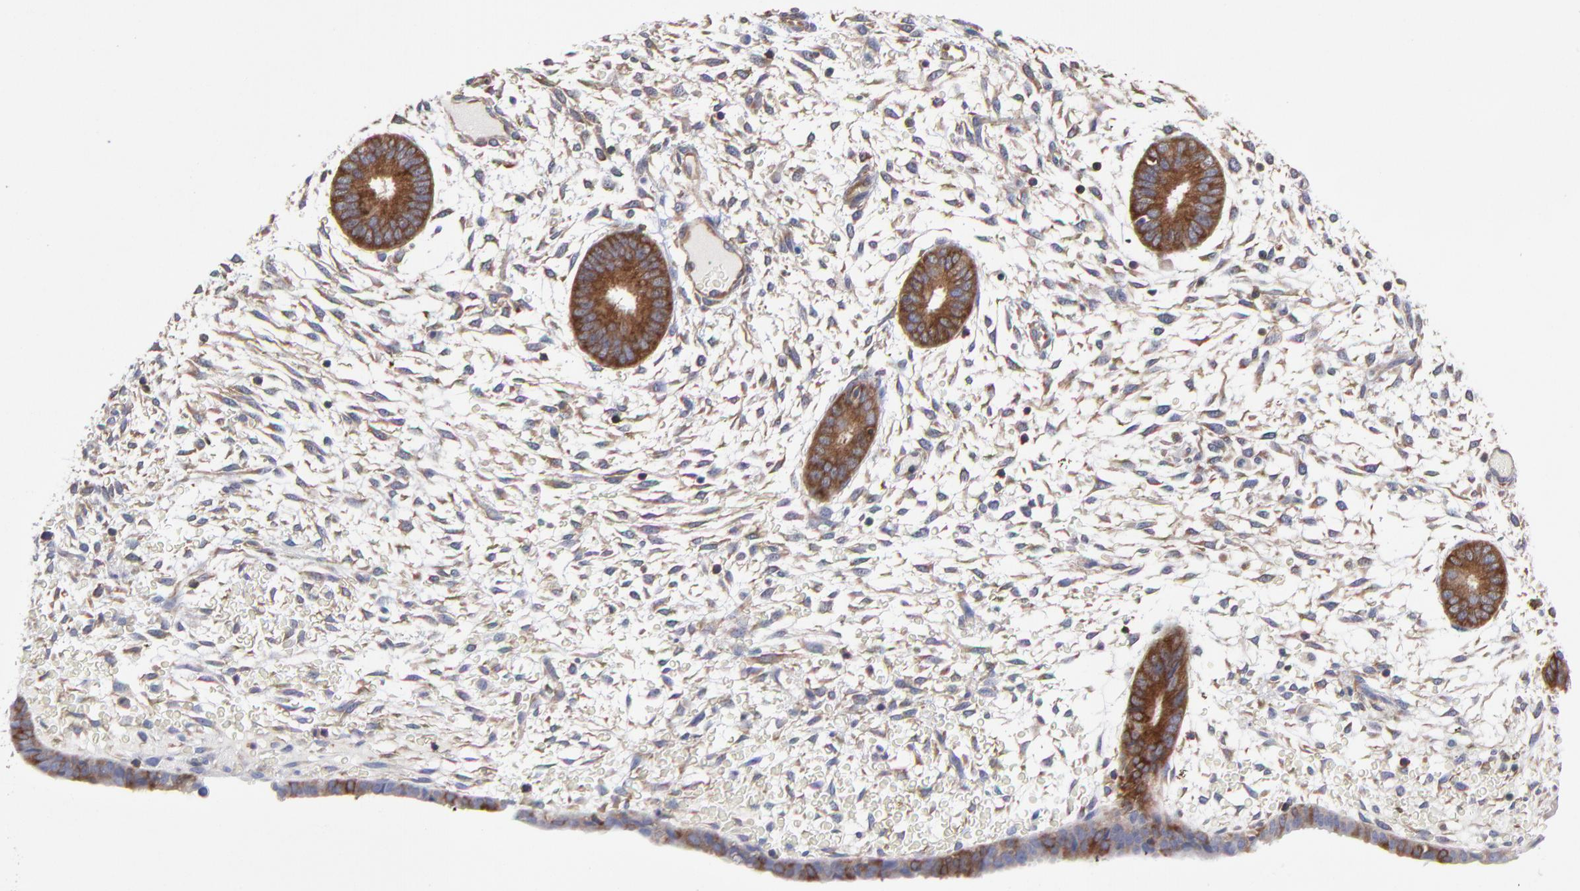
{"staining": {"intensity": "weak", "quantity": "25%-75%", "location": "cytoplasmic/membranous"}, "tissue": "endometrium", "cell_type": "Cells in endometrial stroma", "image_type": "normal", "snomed": [{"axis": "morphology", "description": "Normal tissue, NOS"}, {"axis": "topography", "description": "Endometrium"}], "caption": "Weak cytoplasmic/membranous staining is present in approximately 25%-75% of cells in endometrial stroma in benign endometrium. The staining was performed using DAB (3,3'-diaminobenzidine) to visualize the protein expression in brown, while the nuclei were stained in blue with hematoxylin (Magnification: 20x).", "gene": "NFKBIA", "patient": {"sex": "female", "age": 42}}